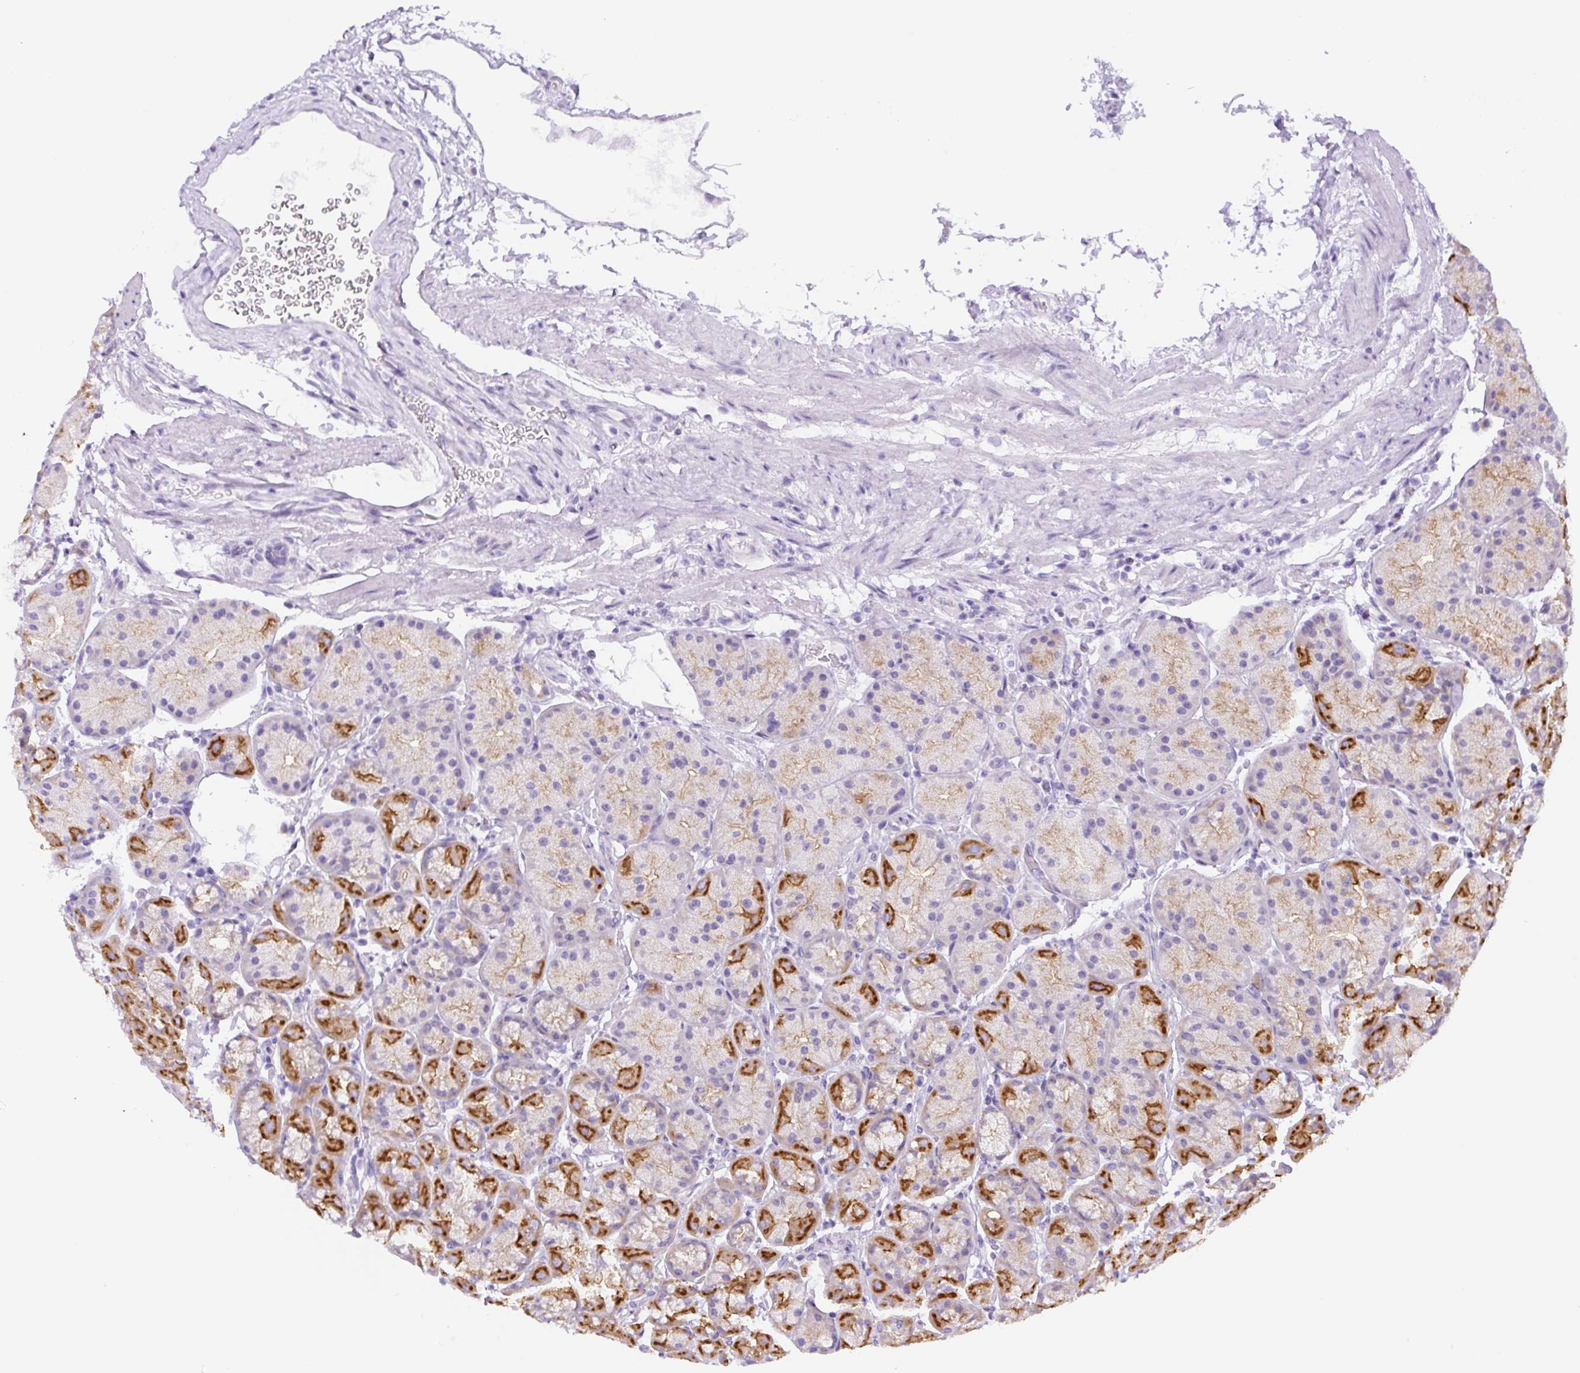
{"staining": {"intensity": "strong", "quantity": "25%-75%", "location": "cytoplasmic/membranous"}, "tissue": "stomach", "cell_type": "Glandular cells", "image_type": "normal", "snomed": [{"axis": "morphology", "description": "Normal tissue, NOS"}, {"axis": "topography", "description": "Stomach, lower"}], "caption": "A brown stain highlights strong cytoplasmic/membranous positivity of a protein in glandular cells of unremarkable stomach.", "gene": "ADAMTS19", "patient": {"sex": "male", "age": 67}}